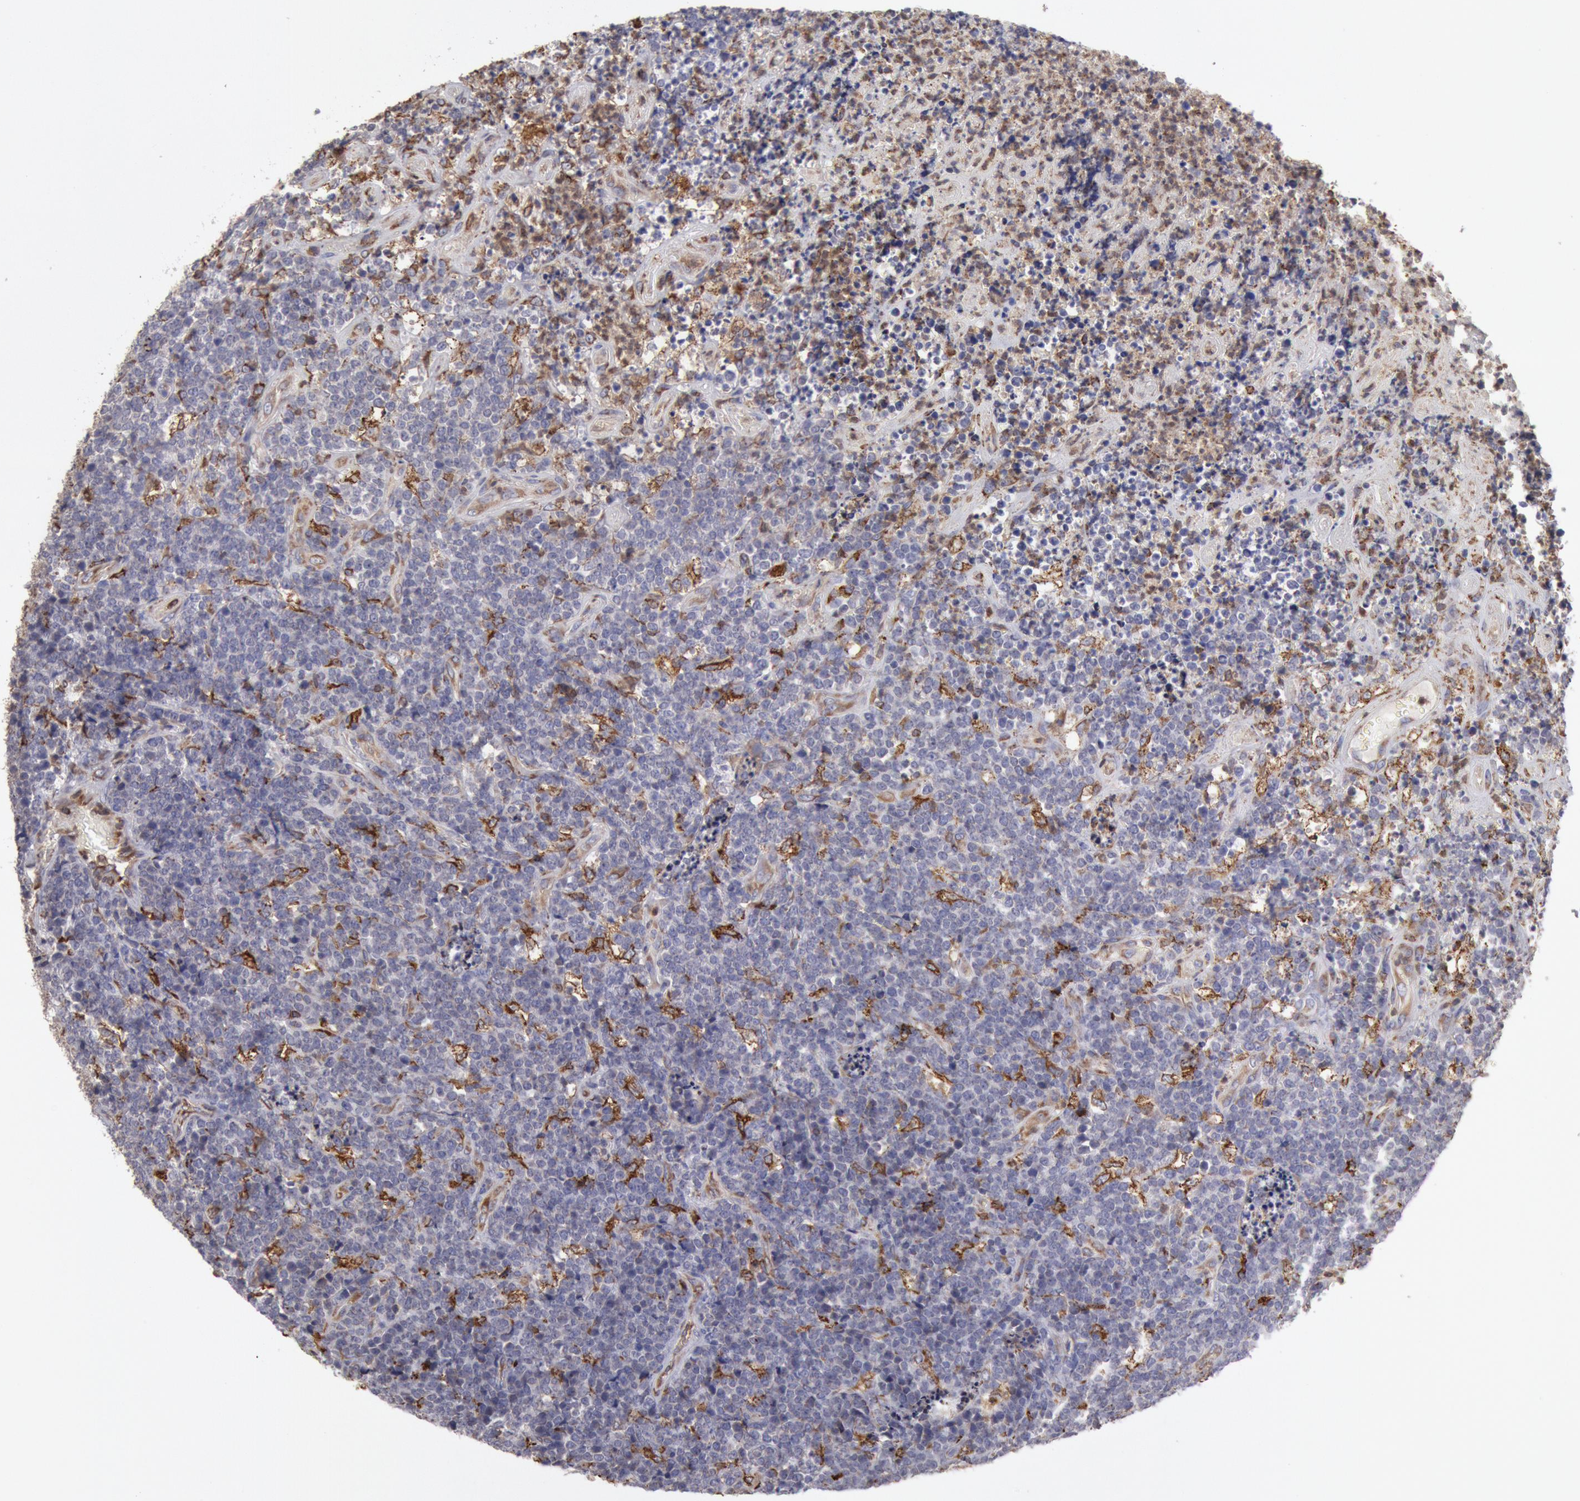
{"staining": {"intensity": "negative", "quantity": "none", "location": "none"}, "tissue": "lymphoma", "cell_type": "Tumor cells", "image_type": "cancer", "snomed": [{"axis": "morphology", "description": "Malignant lymphoma, non-Hodgkin's type, High grade"}, {"axis": "topography", "description": "Small intestine"}, {"axis": "topography", "description": "Colon"}], "caption": "Immunohistochemical staining of lymphoma exhibits no significant staining in tumor cells.", "gene": "ERP44", "patient": {"sex": "male", "age": 8}}